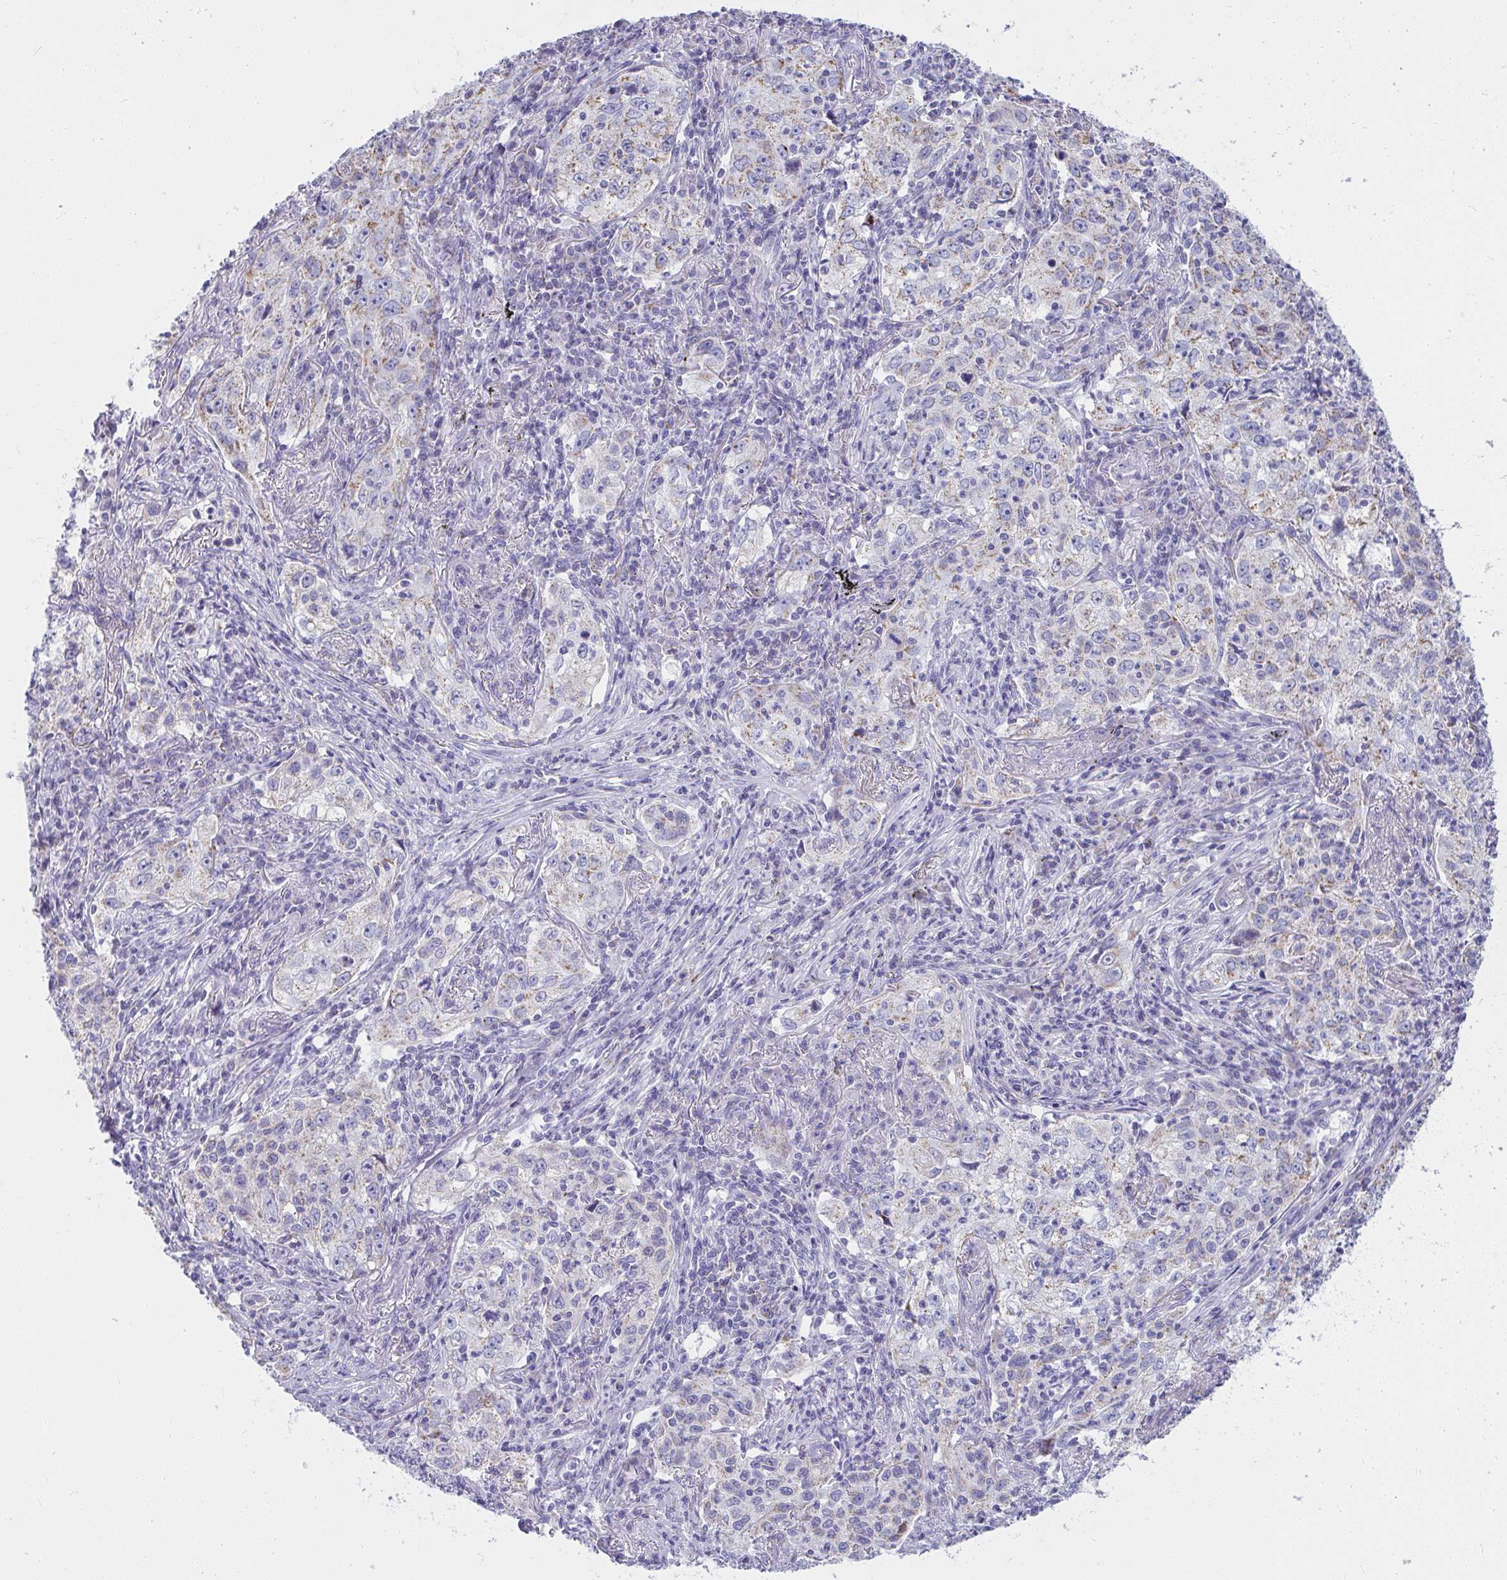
{"staining": {"intensity": "weak", "quantity": "25%-75%", "location": "cytoplasmic/membranous"}, "tissue": "lung cancer", "cell_type": "Tumor cells", "image_type": "cancer", "snomed": [{"axis": "morphology", "description": "Squamous cell carcinoma, NOS"}, {"axis": "topography", "description": "Lung"}], "caption": "Human lung squamous cell carcinoma stained for a protein (brown) reveals weak cytoplasmic/membranous positive positivity in about 25%-75% of tumor cells.", "gene": "SLC6A1", "patient": {"sex": "male", "age": 71}}